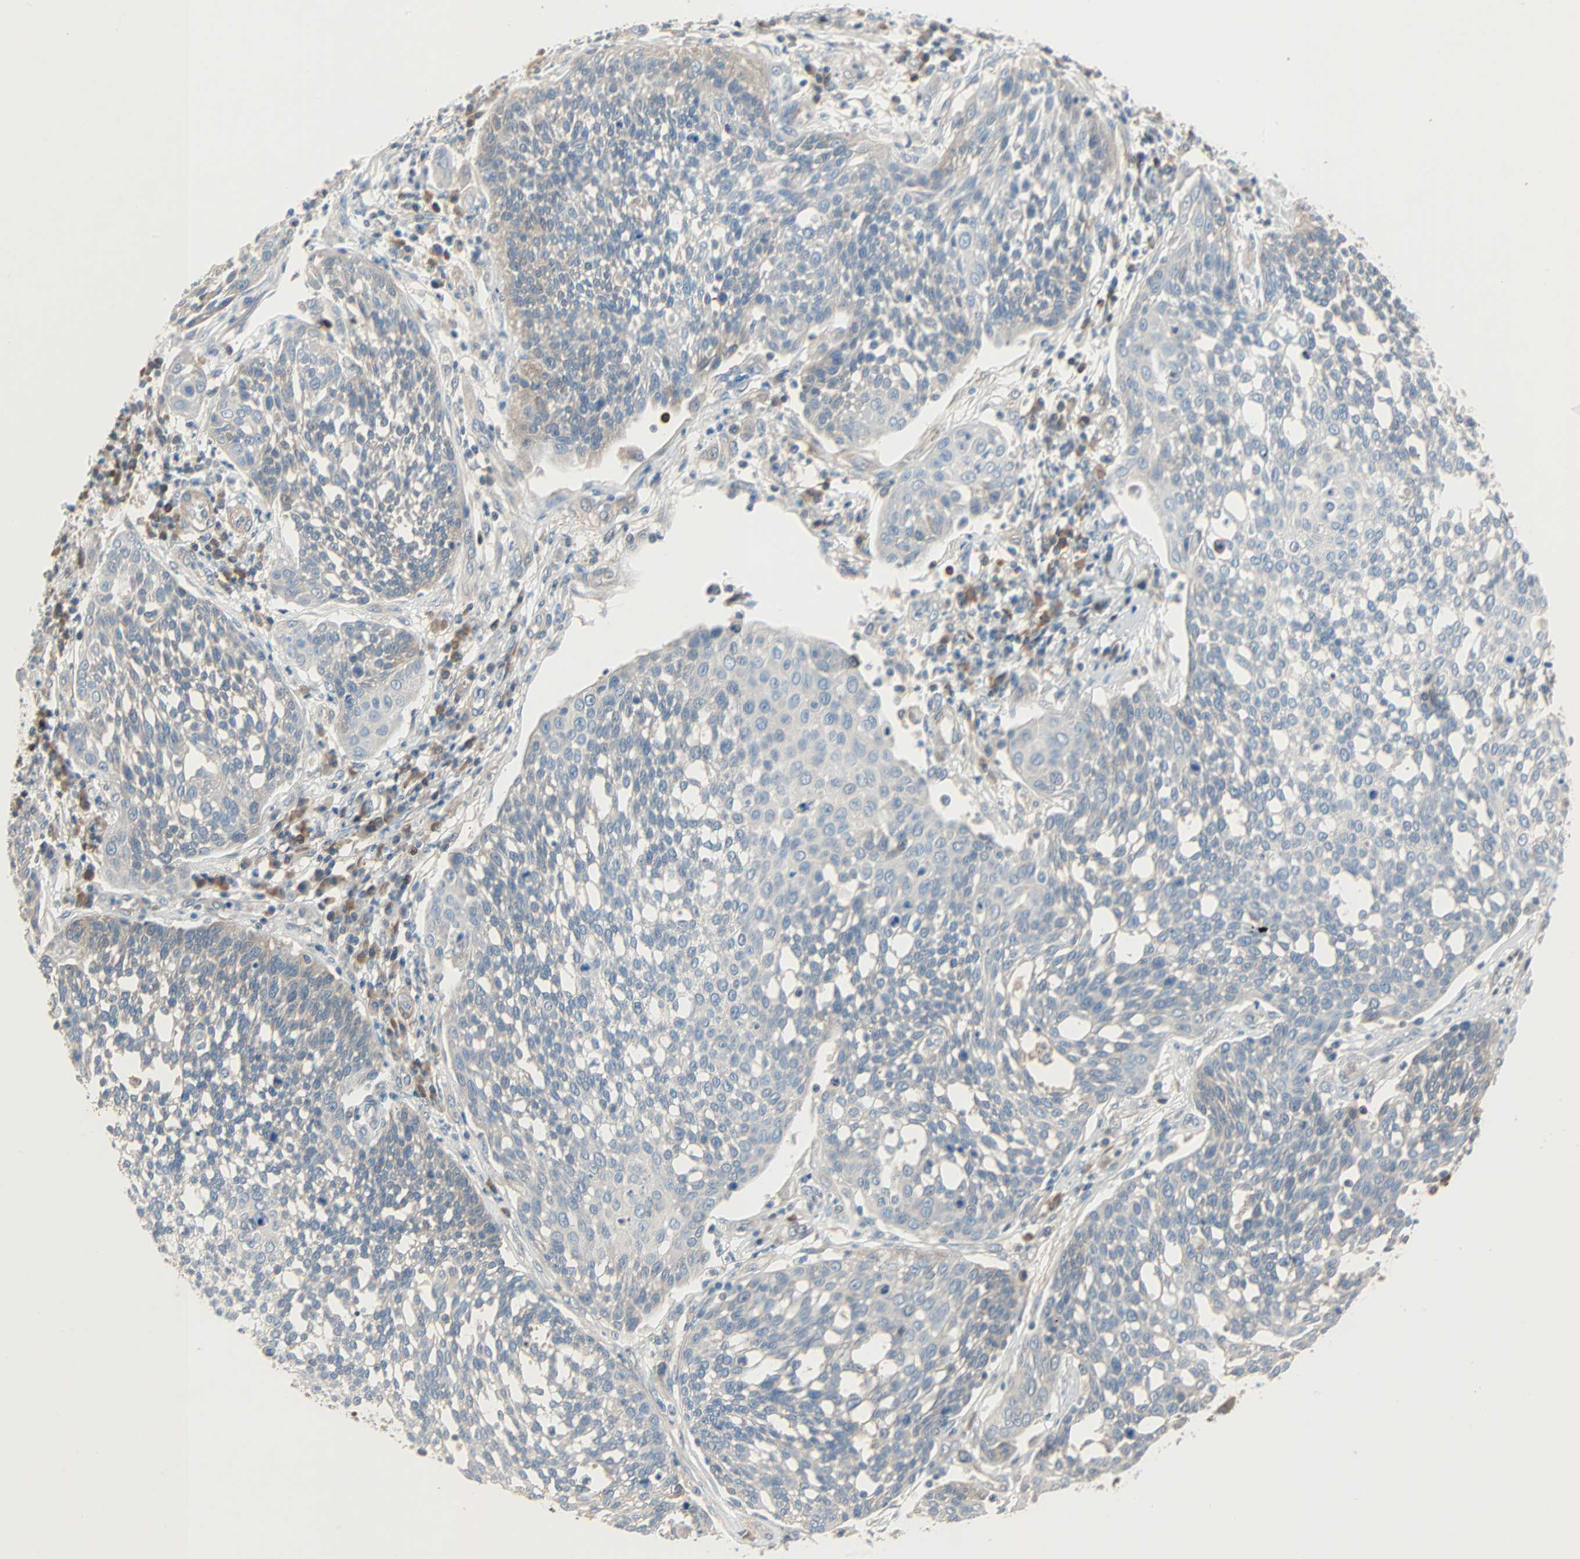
{"staining": {"intensity": "weak", "quantity": "25%-75%", "location": "cytoplasmic/membranous"}, "tissue": "cervical cancer", "cell_type": "Tumor cells", "image_type": "cancer", "snomed": [{"axis": "morphology", "description": "Squamous cell carcinoma, NOS"}, {"axis": "topography", "description": "Cervix"}], "caption": "There is low levels of weak cytoplasmic/membranous expression in tumor cells of squamous cell carcinoma (cervical), as demonstrated by immunohistochemical staining (brown color).", "gene": "TNFRSF12A", "patient": {"sex": "female", "age": 34}}